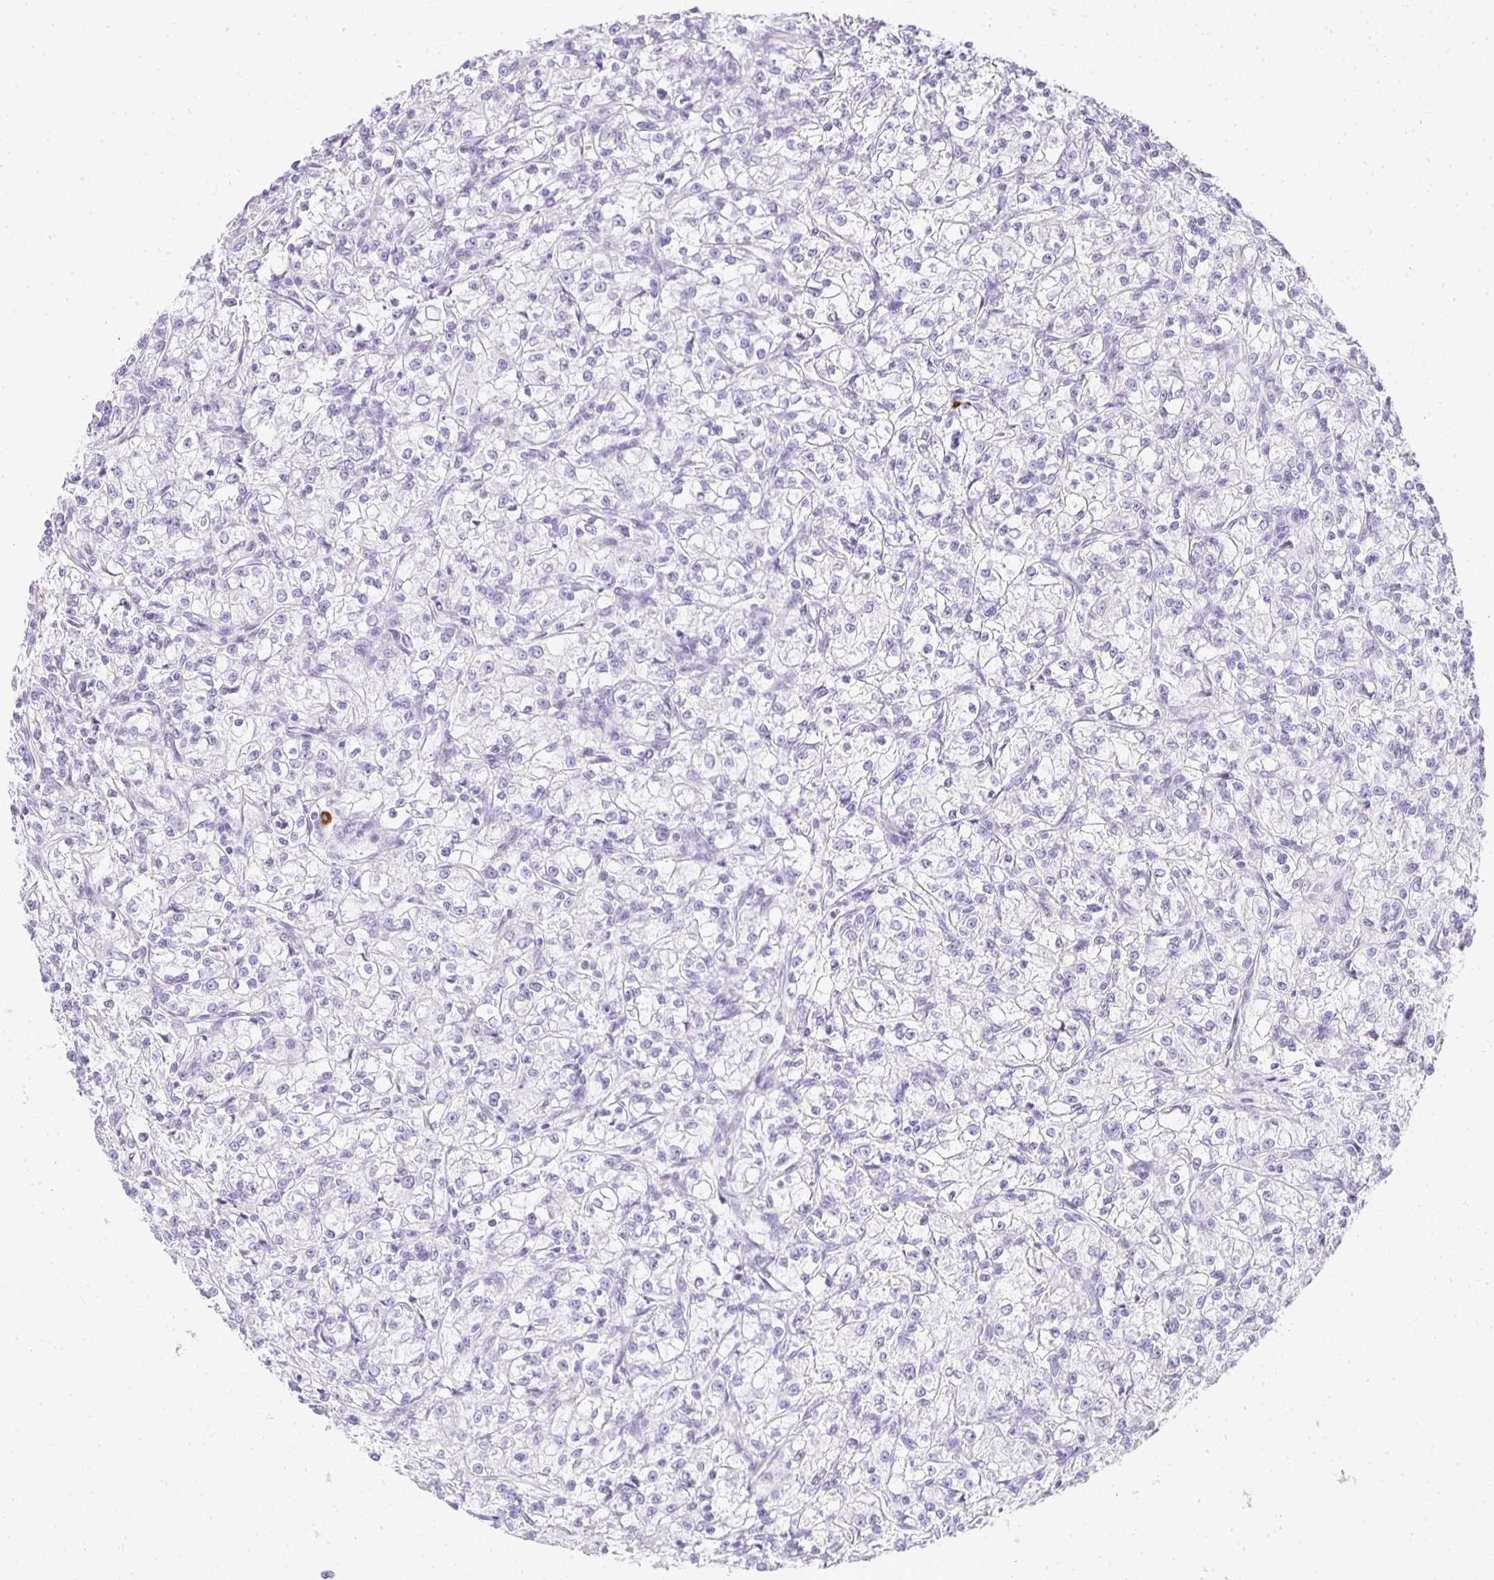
{"staining": {"intensity": "negative", "quantity": "none", "location": "none"}, "tissue": "renal cancer", "cell_type": "Tumor cells", "image_type": "cancer", "snomed": [{"axis": "morphology", "description": "Adenocarcinoma, NOS"}, {"axis": "topography", "description": "Kidney"}], "caption": "Renal cancer (adenocarcinoma) stained for a protein using IHC demonstrates no expression tumor cells.", "gene": "TPSD1", "patient": {"sex": "female", "age": 59}}